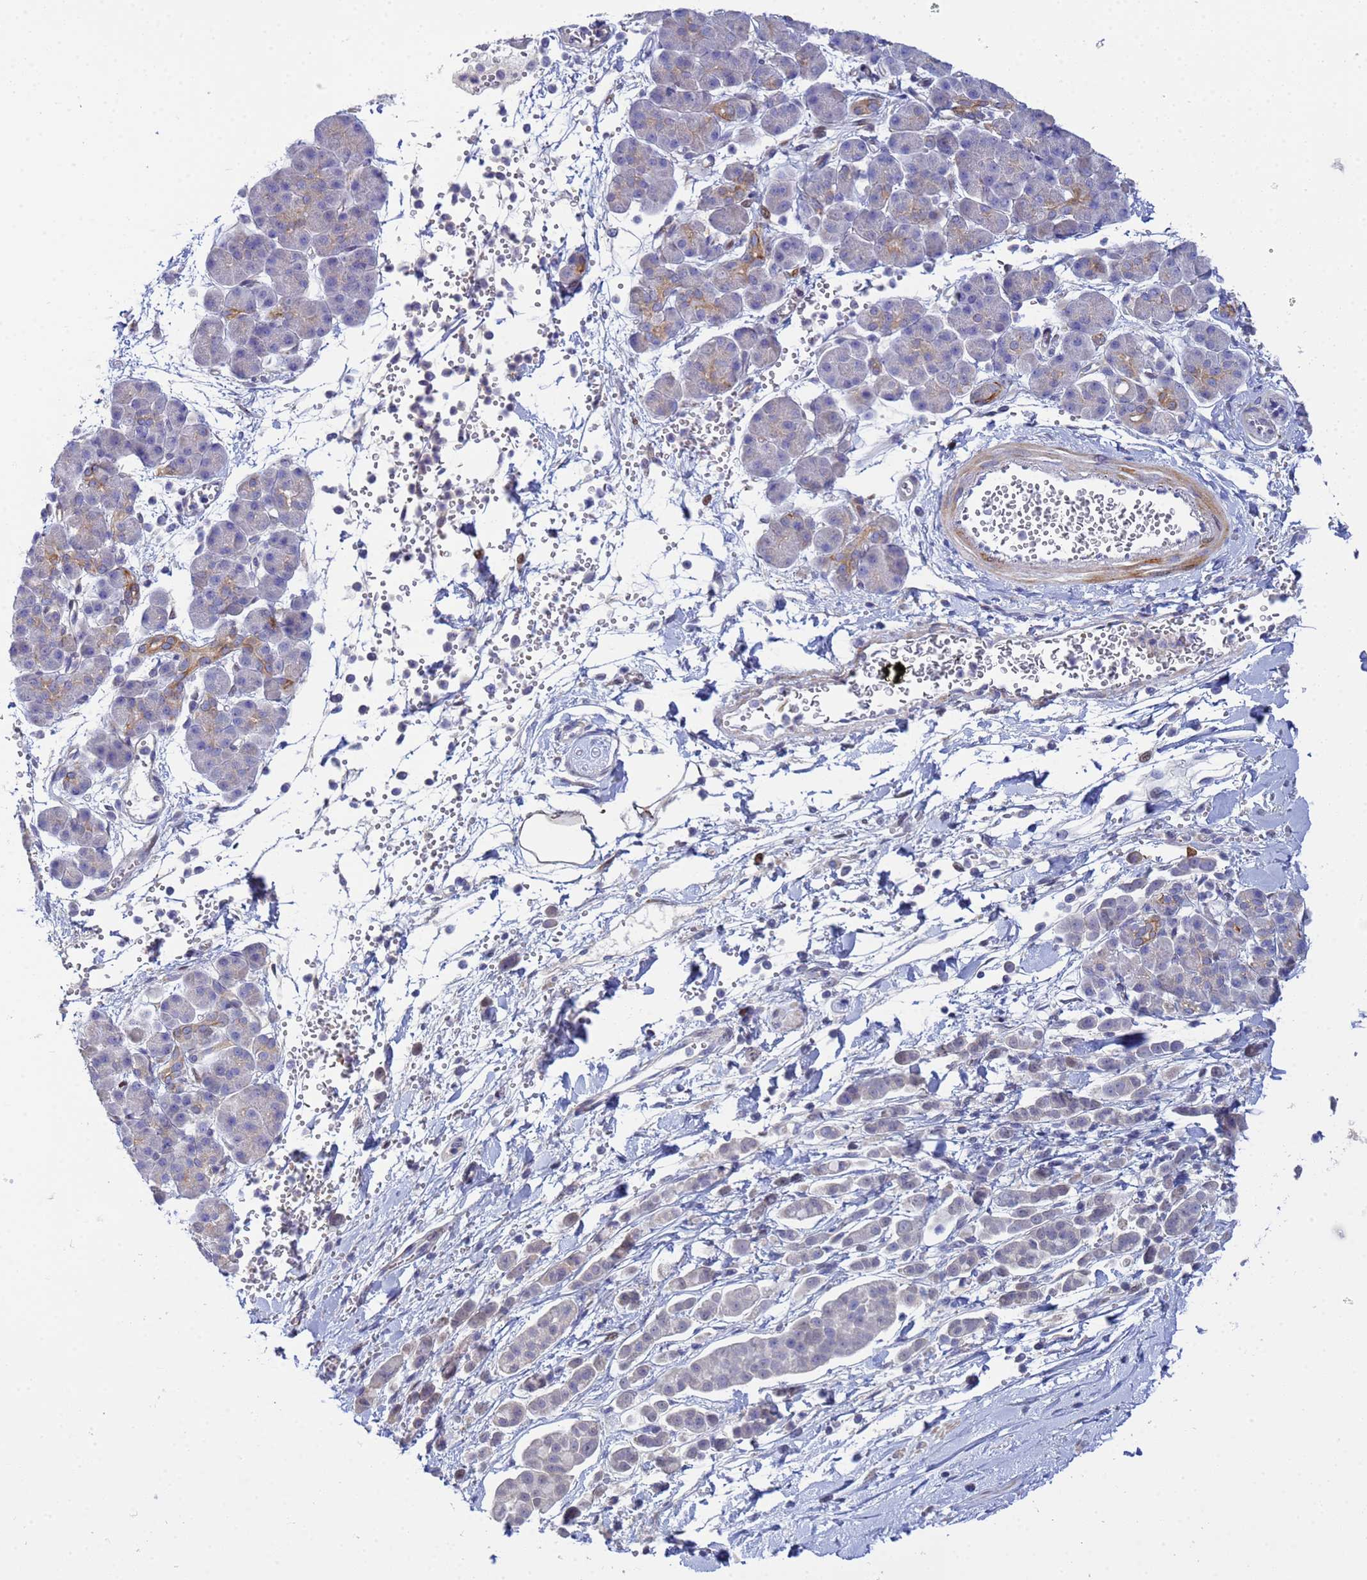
{"staining": {"intensity": "negative", "quantity": "none", "location": "none"}, "tissue": "pancreatic cancer", "cell_type": "Tumor cells", "image_type": "cancer", "snomed": [{"axis": "morphology", "description": "Normal tissue, NOS"}, {"axis": "morphology", "description": "Adenocarcinoma, NOS"}, {"axis": "topography", "description": "Pancreas"}], "caption": "Human pancreatic adenocarcinoma stained for a protein using immunohistochemistry (IHC) demonstrates no positivity in tumor cells.", "gene": "PPP6R1", "patient": {"sex": "female", "age": 64}}